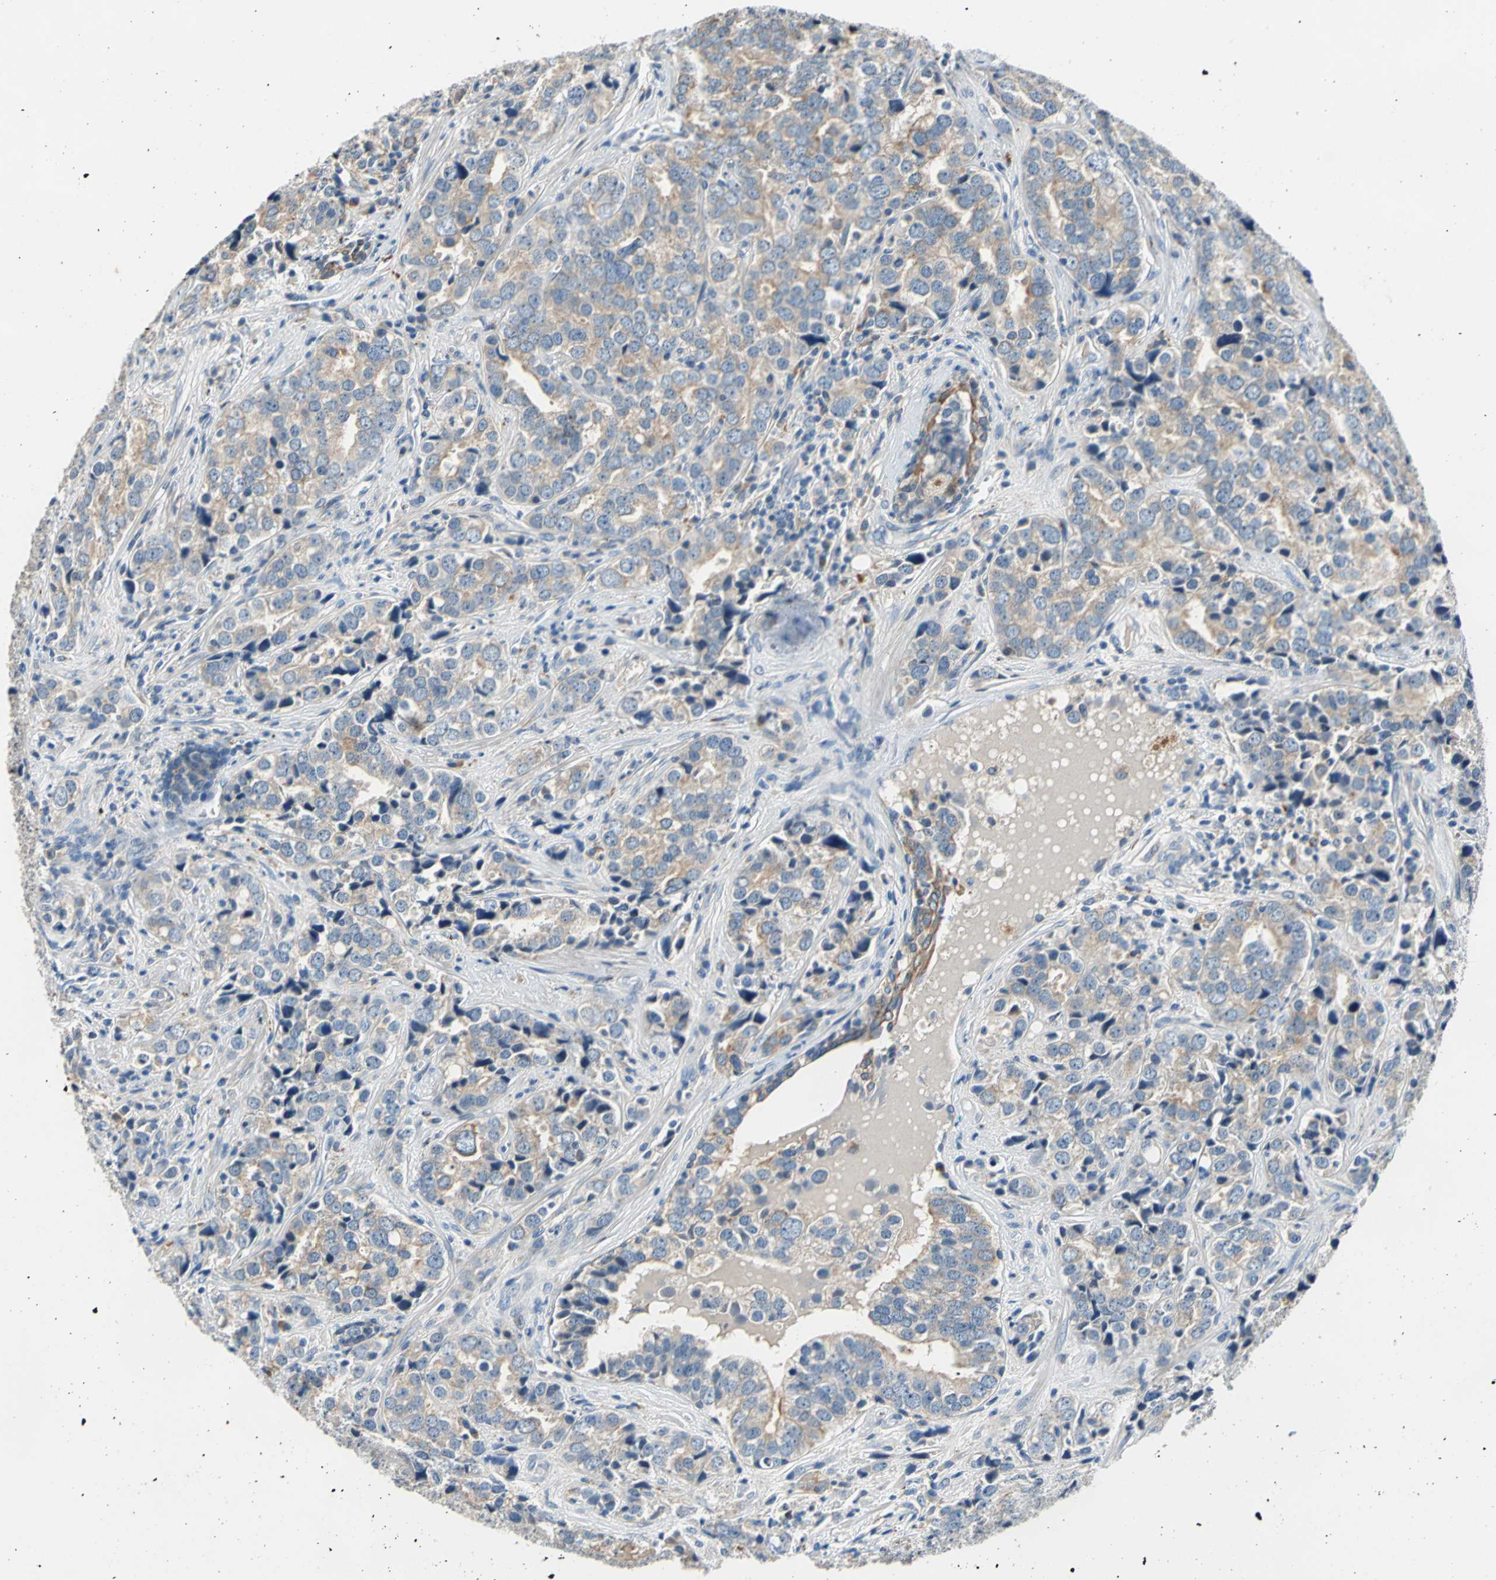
{"staining": {"intensity": "weak", "quantity": ">75%", "location": "cytoplasmic/membranous"}, "tissue": "prostate cancer", "cell_type": "Tumor cells", "image_type": "cancer", "snomed": [{"axis": "morphology", "description": "Adenocarcinoma, High grade"}, {"axis": "topography", "description": "Prostate"}], "caption": "Immunohistochemical staining of prostate high-grade adenocarcinoma exhibits low levels of weak cytoplasmic/membranous protein expression in approximately >75% of tumor cells. The staining is performed using DAB brown chromogen to label protein expression. The nuclei are counter-stained blue using hematoxylin.", "gene": "RASD2", "patient": {"sex": "male", "age": 71}}